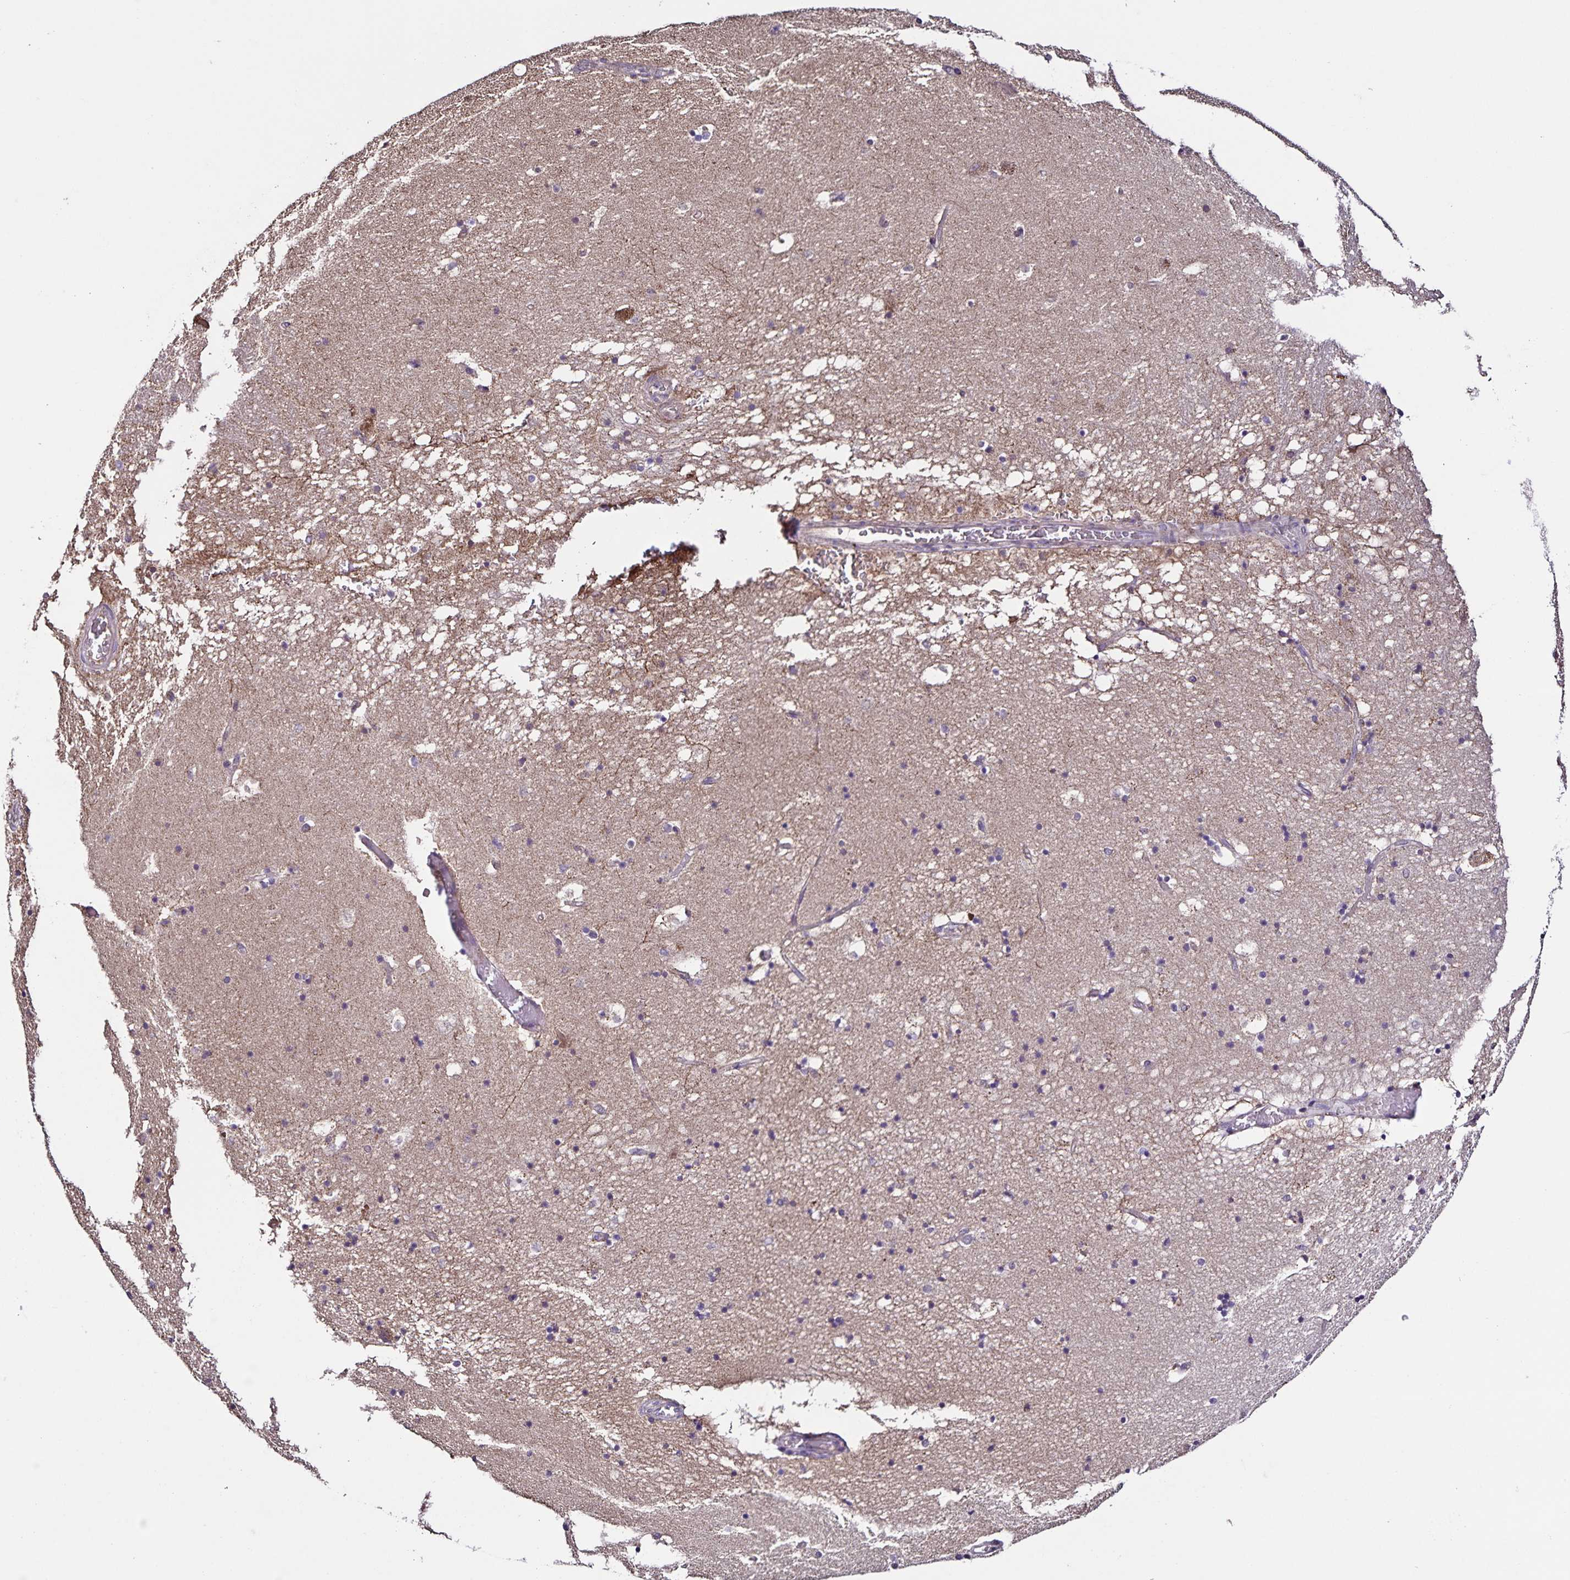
{"staining": {"intensity": "negative", "quantity": "none", "location": "none"}, "tissue": "hippocampus", "cell_type": "Glial cells", "image_type": "normal", "snomed": [{"axis": "morphology", "description": "Normal tissue, NOS"}, {"axis": "topography", "description": "Hippocampus"}], "caption": "DAB (3,3'-diaminobenzidine) immunohistochemical staining of unremarkable hippocampus displays no significant expression in glial cells.", "gene": "MAN1A1", "patient": {"sex": "male", "age": 58}}